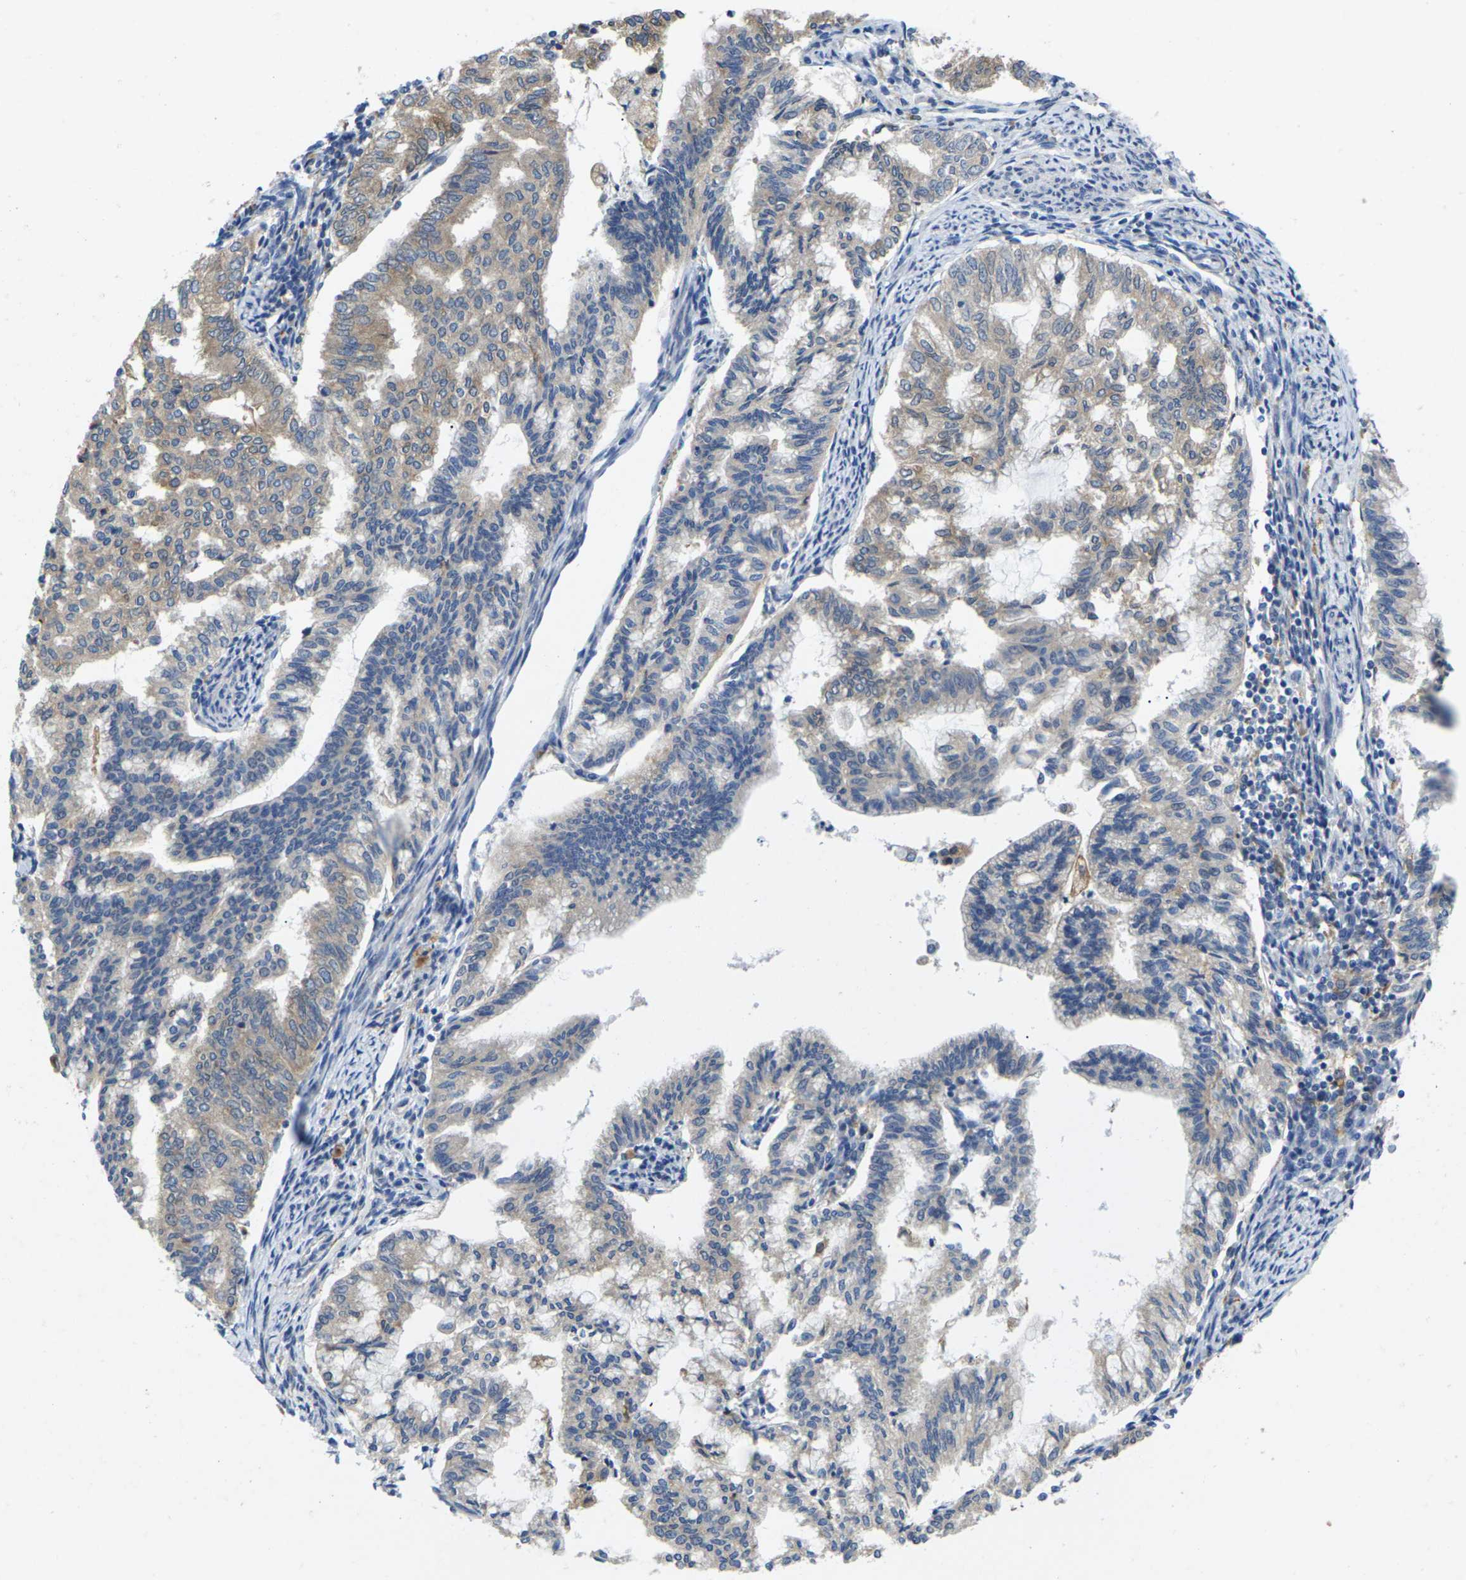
{"staining": {"intensity": "moderate", "quantity": "25%-75%", "location": "cytoplasmic/membranous"}, "tissue": "endometrial cancer", "cell_type": "Tumor cells", "image_type": "cancer", "snomed": [{"axis": "morphology", "description": "Adenocarcinoma, NOS"}, {"axis": "topography", "description": "Endometrium"}], "caption": "This micrograph displays immunohistochemistry (IHC) staining of endometrial adenocarcinoma, with medium moderate cytoplasmic/membranous staining in approximately 25%-75% of tumor cells.", "gene": "SCNN1A", "patient": {"sex": "female", "age": 79}}